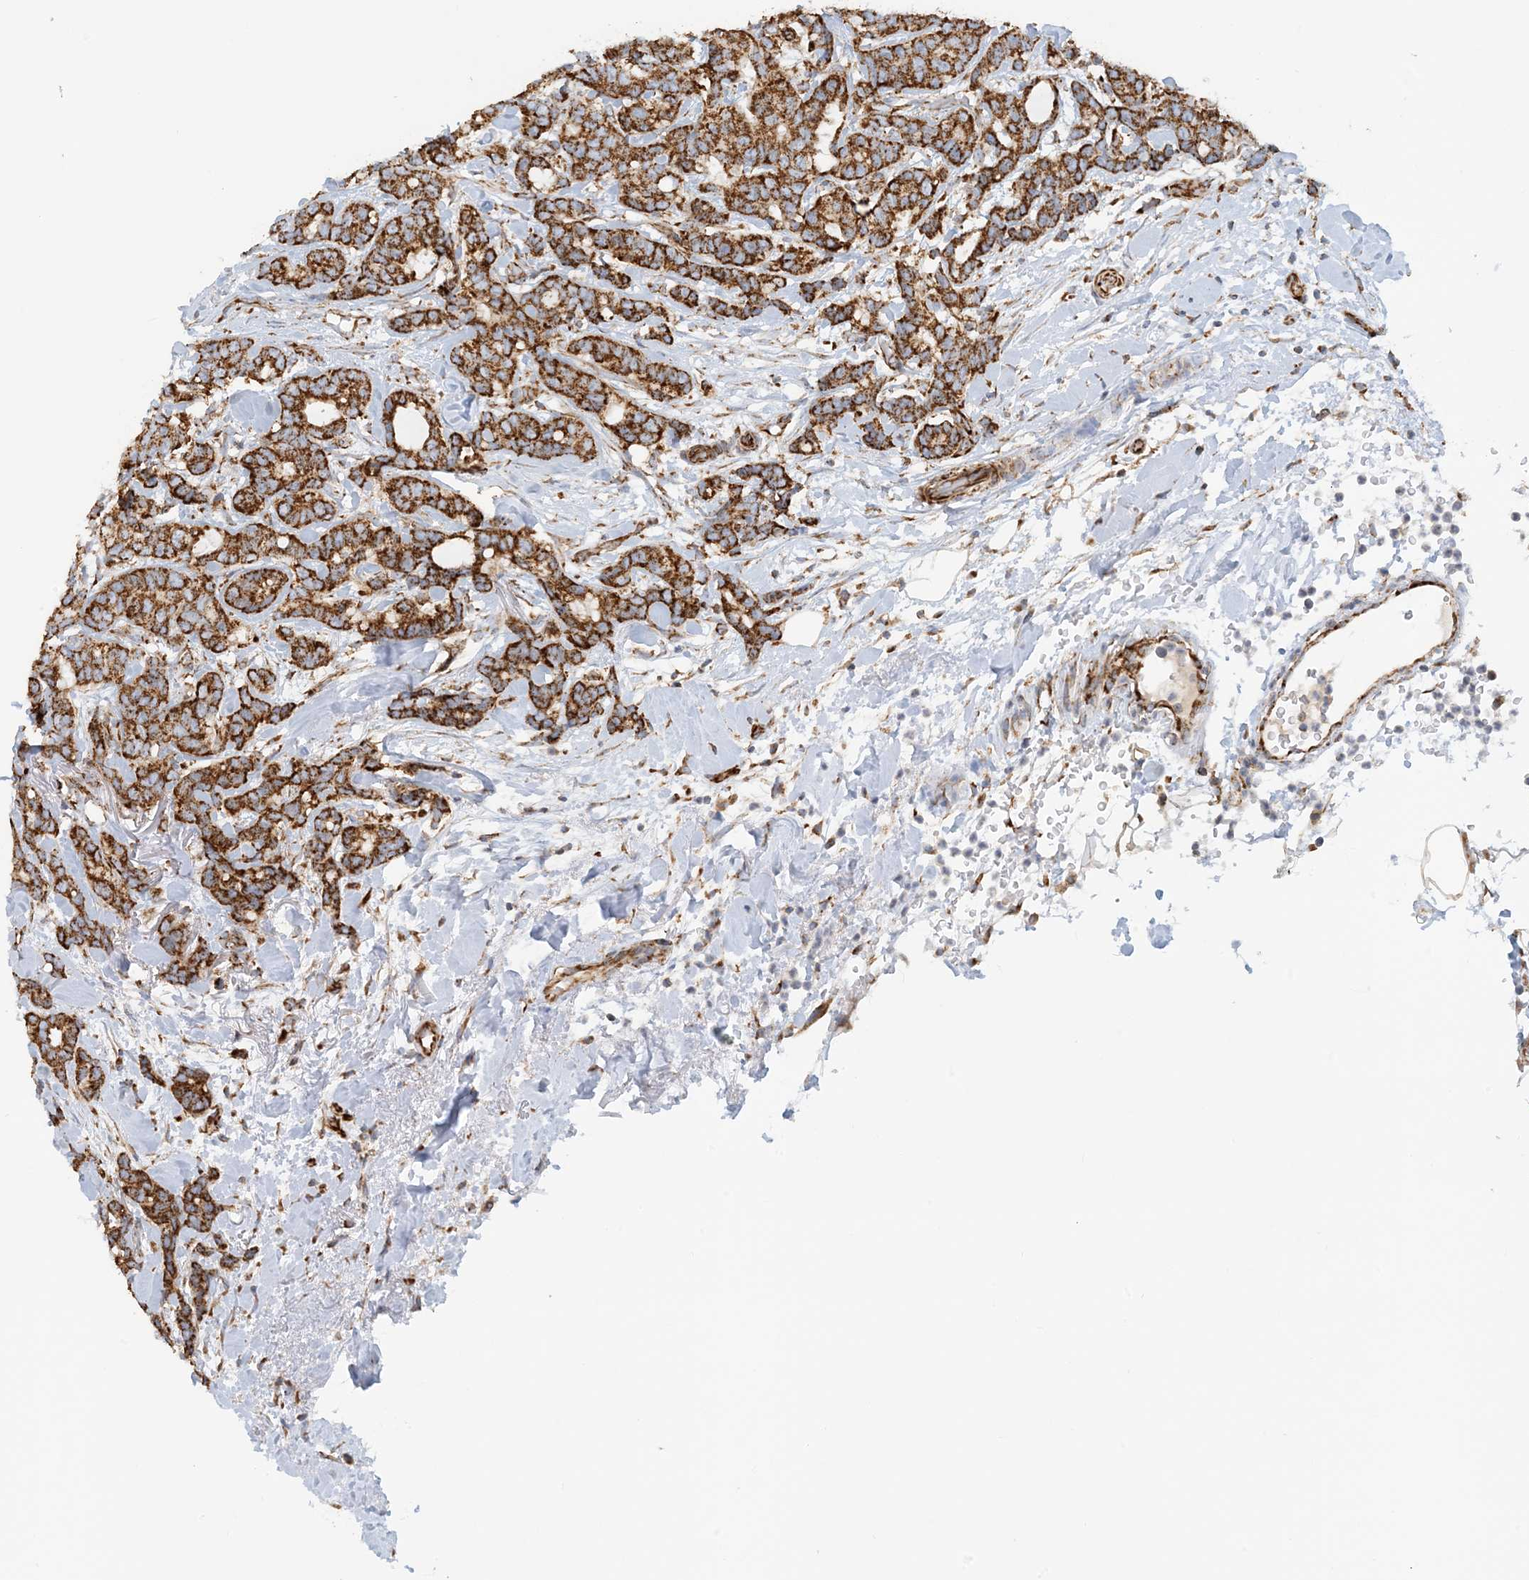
{"staining": {"intensity": "strong", "quantity": ">75%", "location": "cytoplasmic/membranous"}, "tissue": "breast cancer", "cell_type": "Tumor cells", "image_type": "cancer", "snomed": [{"axis": "morphology", "description": "Duct carcinoma"}, {"axis": "topography", "description": "Breast"}], "caption": "Protein staining exhibits strong cytoplasmic/membranous positivity in approximately >75% of tumor cells in breast cancer (infiltrating ductal carcinoma). (IHC, brightfield microscopy, high magnification).", "gene": "COA3", "patient": {"sex": "female", "age": 87}}